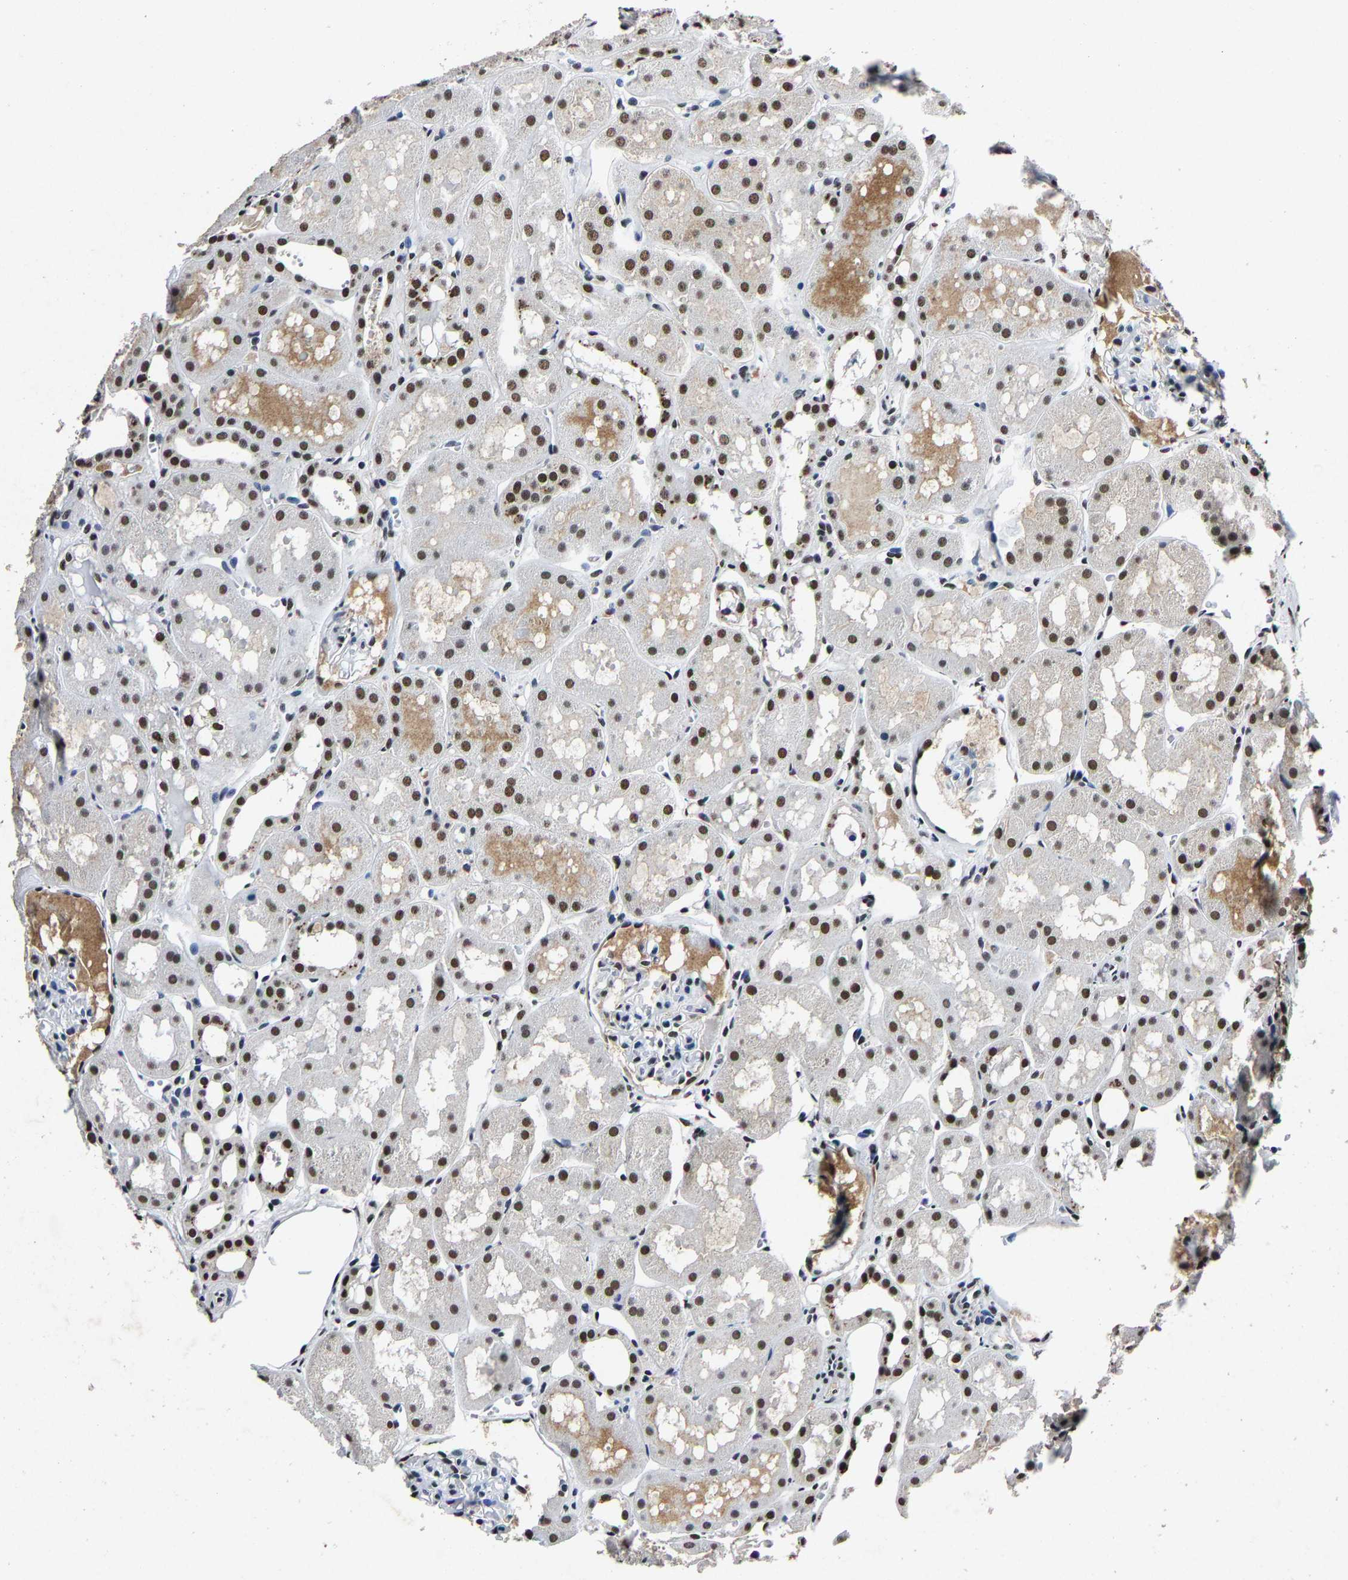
{"staining": {"intensity": "moderate", "quantity": "<25%", "location": "nuclear"}, "tissue": "kidney", "cell_type": "Cells in glomeruli", "image_type": "normal", "snomed": [{"axis": "morphology", "description": "Normal tissue, NOS"}, {"axis": "topography", "description": "Kidney"}, {"axis": "topography", "description": "Urinary bladder"}], "caption": "Kidney stained with DAB (3,3'-diaminobenzidine) IHC displays low levels of moderate nuclear staining in about <25% of cells in glomeruli. (DAB (3,3'-diaminobenzidine) = brown stain, brightfield microscopy at high magnification).", "gene": "RBM45", "patient": {"sex": "male", "age": 16}}